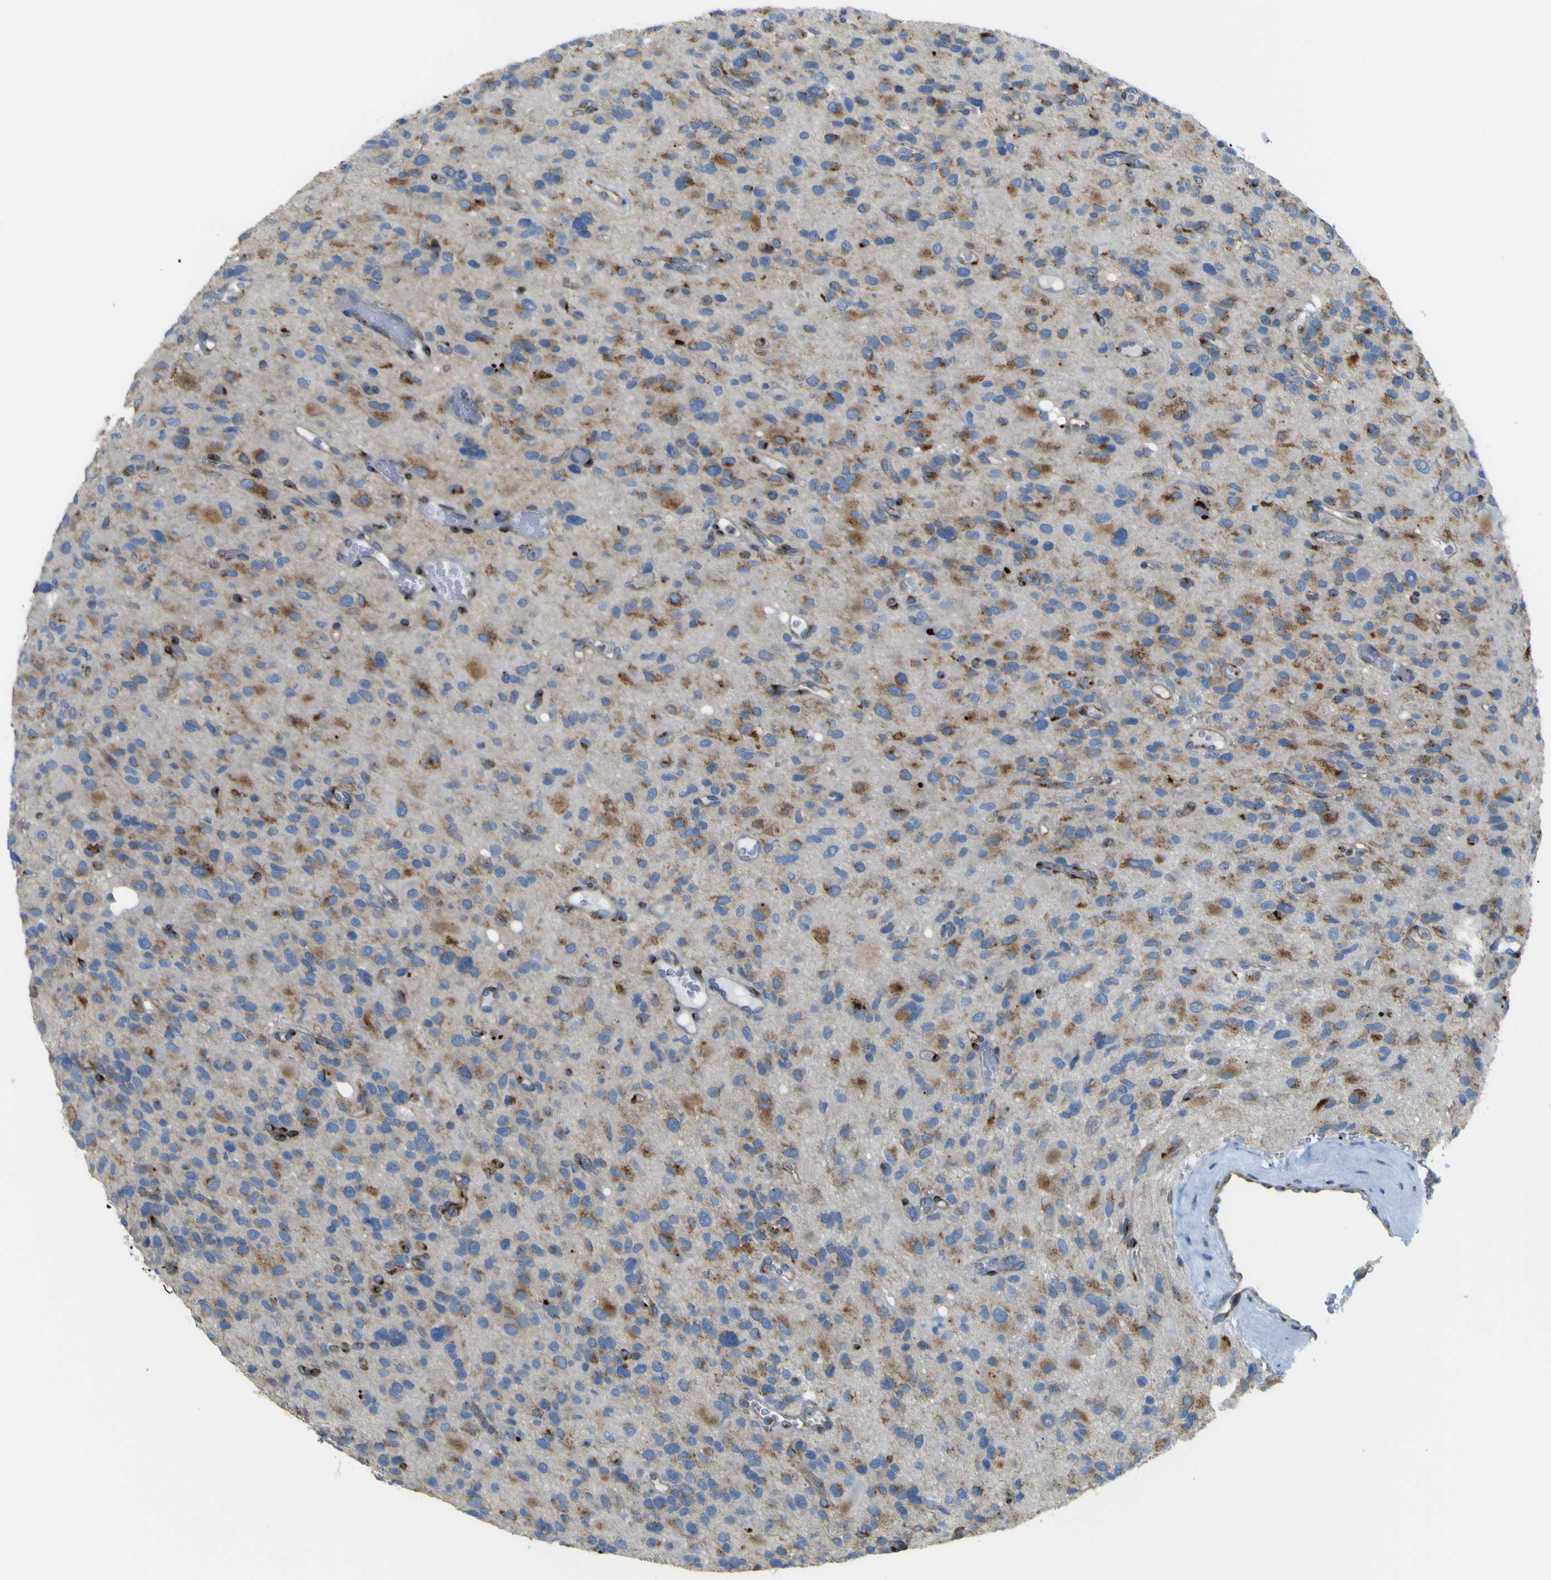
{"staining": {"intensity": "moderate", "quantity": "25%-75%", "location": "cytoplasmic/membranous"}, "tissue": "glioma", "cell_type": "Tumor cells", "image_type": "cancer", "snomed": [{"axis": "morphology", "description": "Glioma, malignant, High grade"}, {"axis": "topography", "description": "Brain"}], "caption": "Malignant high-grade glioma was stained to show a protein in brown. There is medium levels of moderate cytoplasmic/membranous staining in about 25%-75% of tumor cells.", "gene": "IGF2R", "patient": {"sex": "male", "age": 48}}